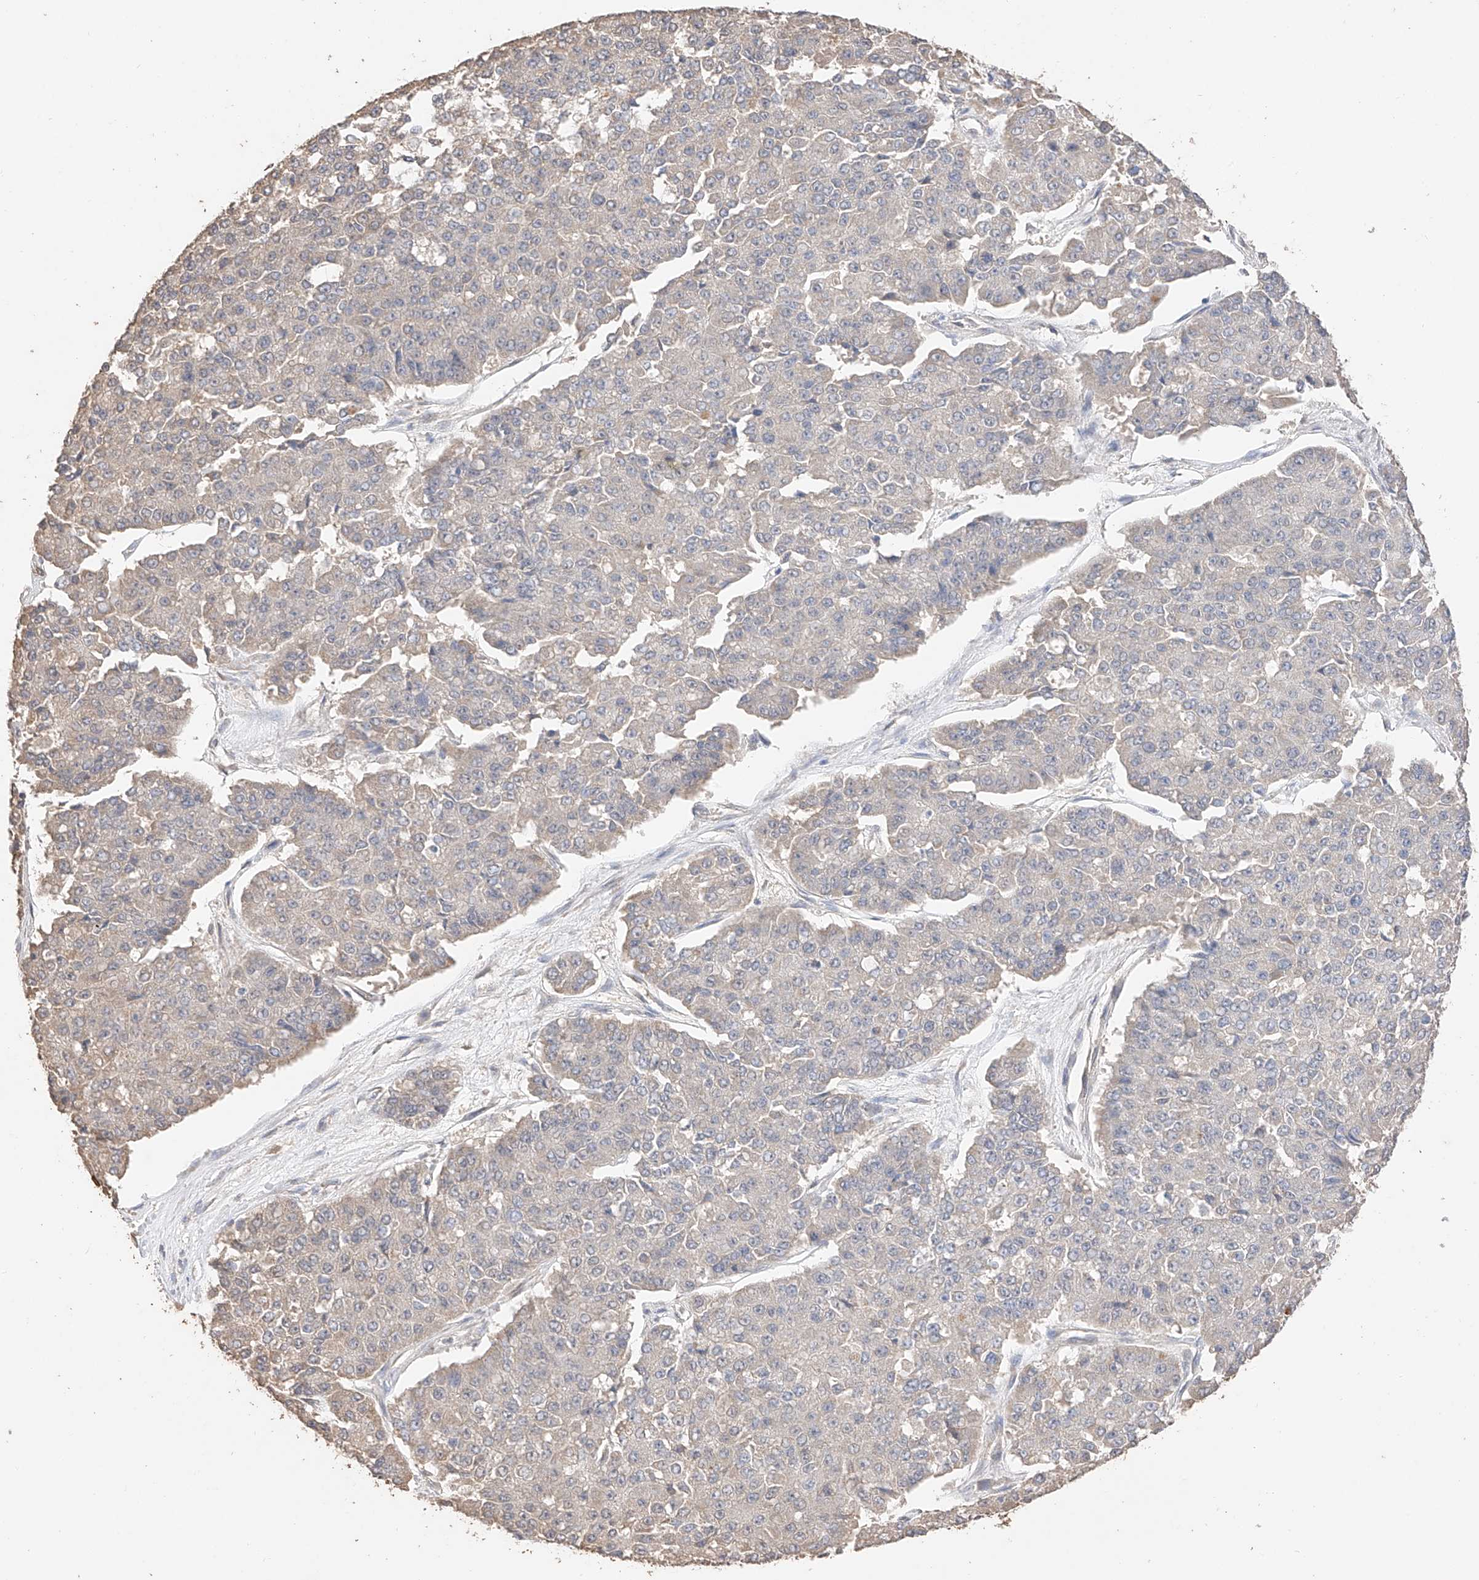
{"staining": {"intensity": "negative", "quantity": "none", "location": "none"}, "tissue": "pancreatic cancer", "cell_type": "Tumor cells", "image_type": "cancer", "snomed": [{"axis": "morphology", "description": "Adenocarcinoma, NOS"}, {"axis": "topography", "description": "Pancreas"}], "caption": "Immunohistochemical staining of pancreatic adenocarcinoma displays no significant expression in tumor cells.", "gene": "IL22RA2", "patient": {"sex": "male", "age": 50}}